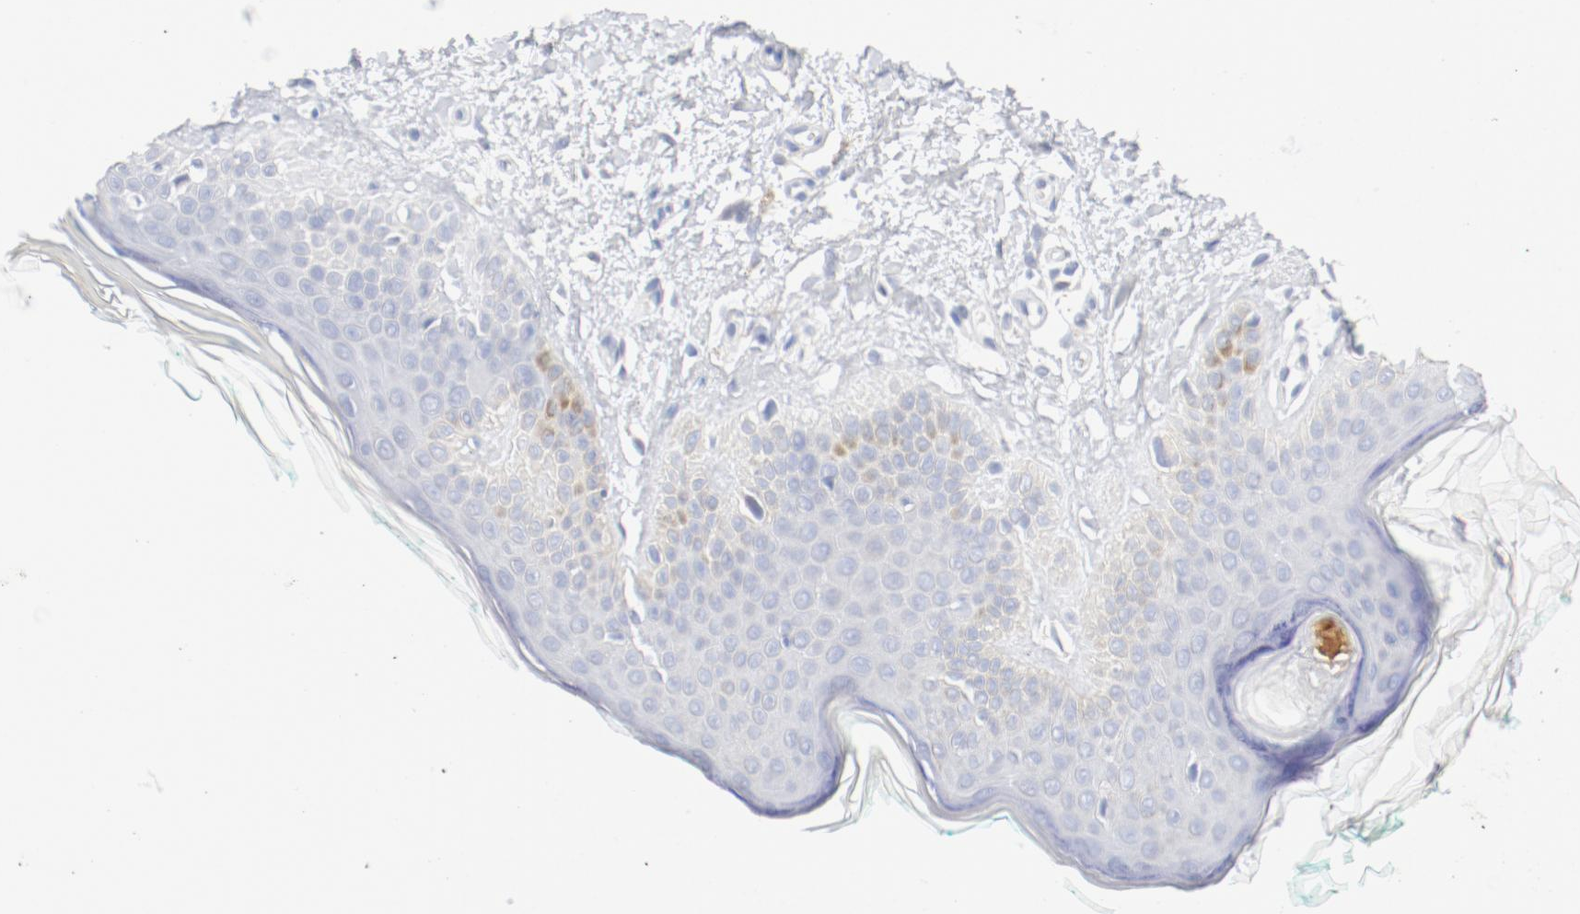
{"staining": {"intensity": "negative", "quantity": "none", "location": "none"}, "tissue": "skin", "cell_type": "Fibroblasts", "image_type": "normal", "snomed": [{"axis": "morphology", "description": "Normal tissue, NOS"}, {"axis": "topography", "description": "Skin"}], "caption": "Immunohistochemistry of normal skin displays no positivity in fibroblasts. (DAB immunohistochemistry (IHC), high magnification).", "gene": "PGM1", "patient": {"sex": "male", "age": 71}}